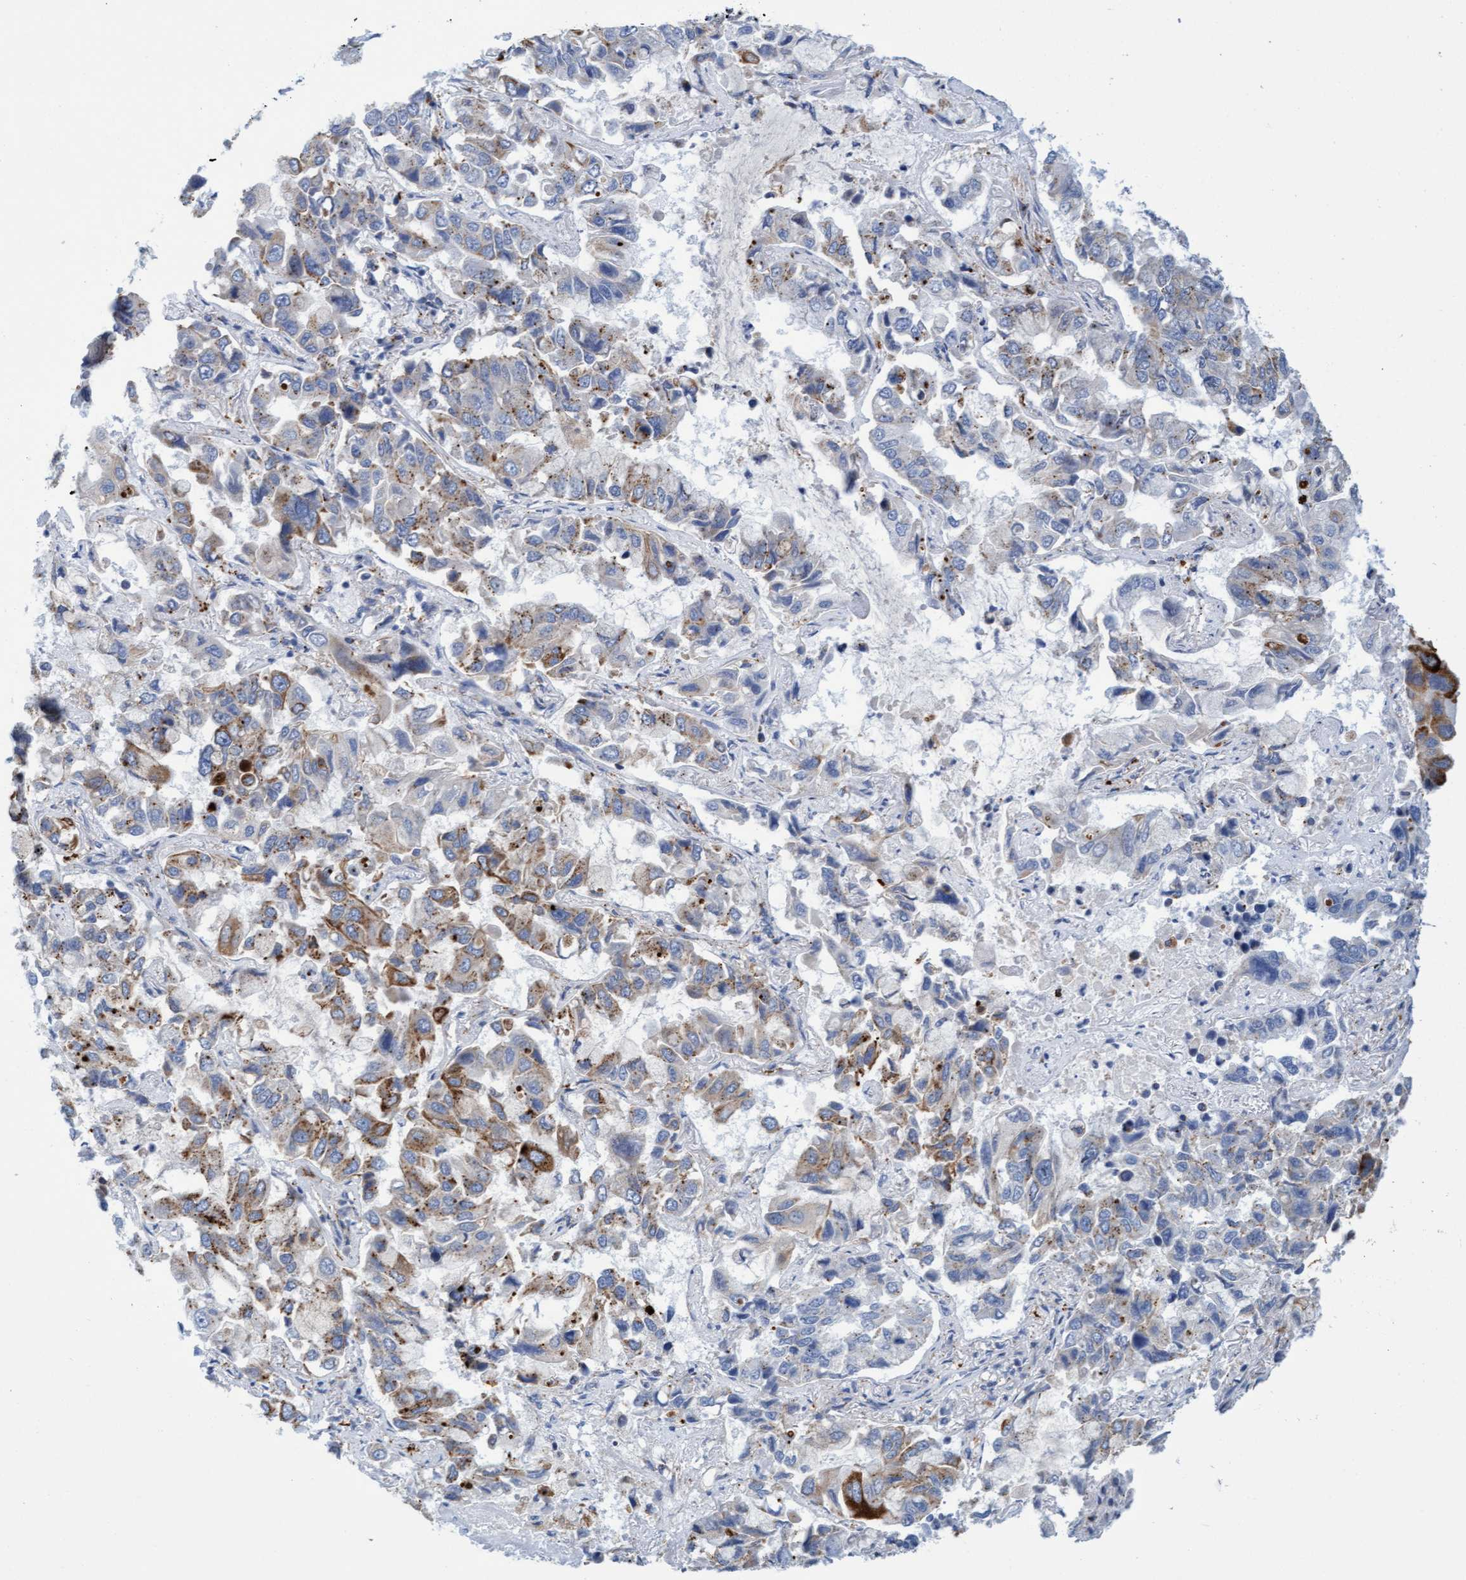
{"staining": {"intensity": "moderate", "quantity": "25%-75%", "location": "cytoplasmic/membranous"}, "tissue": "lung cancer", "cell_type": "Tumor cells", "image_type": "cancer", "snomed": [{"axis": "morphology", "description": "Adenocarcinoma, NOS"}, {"axis": "topography", "description": "Lung"}], "caption": "Human adenocarcinoma (lung) stained for a protein (brown) demonstrates moderate cytoplasmic/membranous positive staining in approximately 25%-75% of tumor cells.", "gene": "SGSH", "patient": {"sex": "male", "age": 64}}